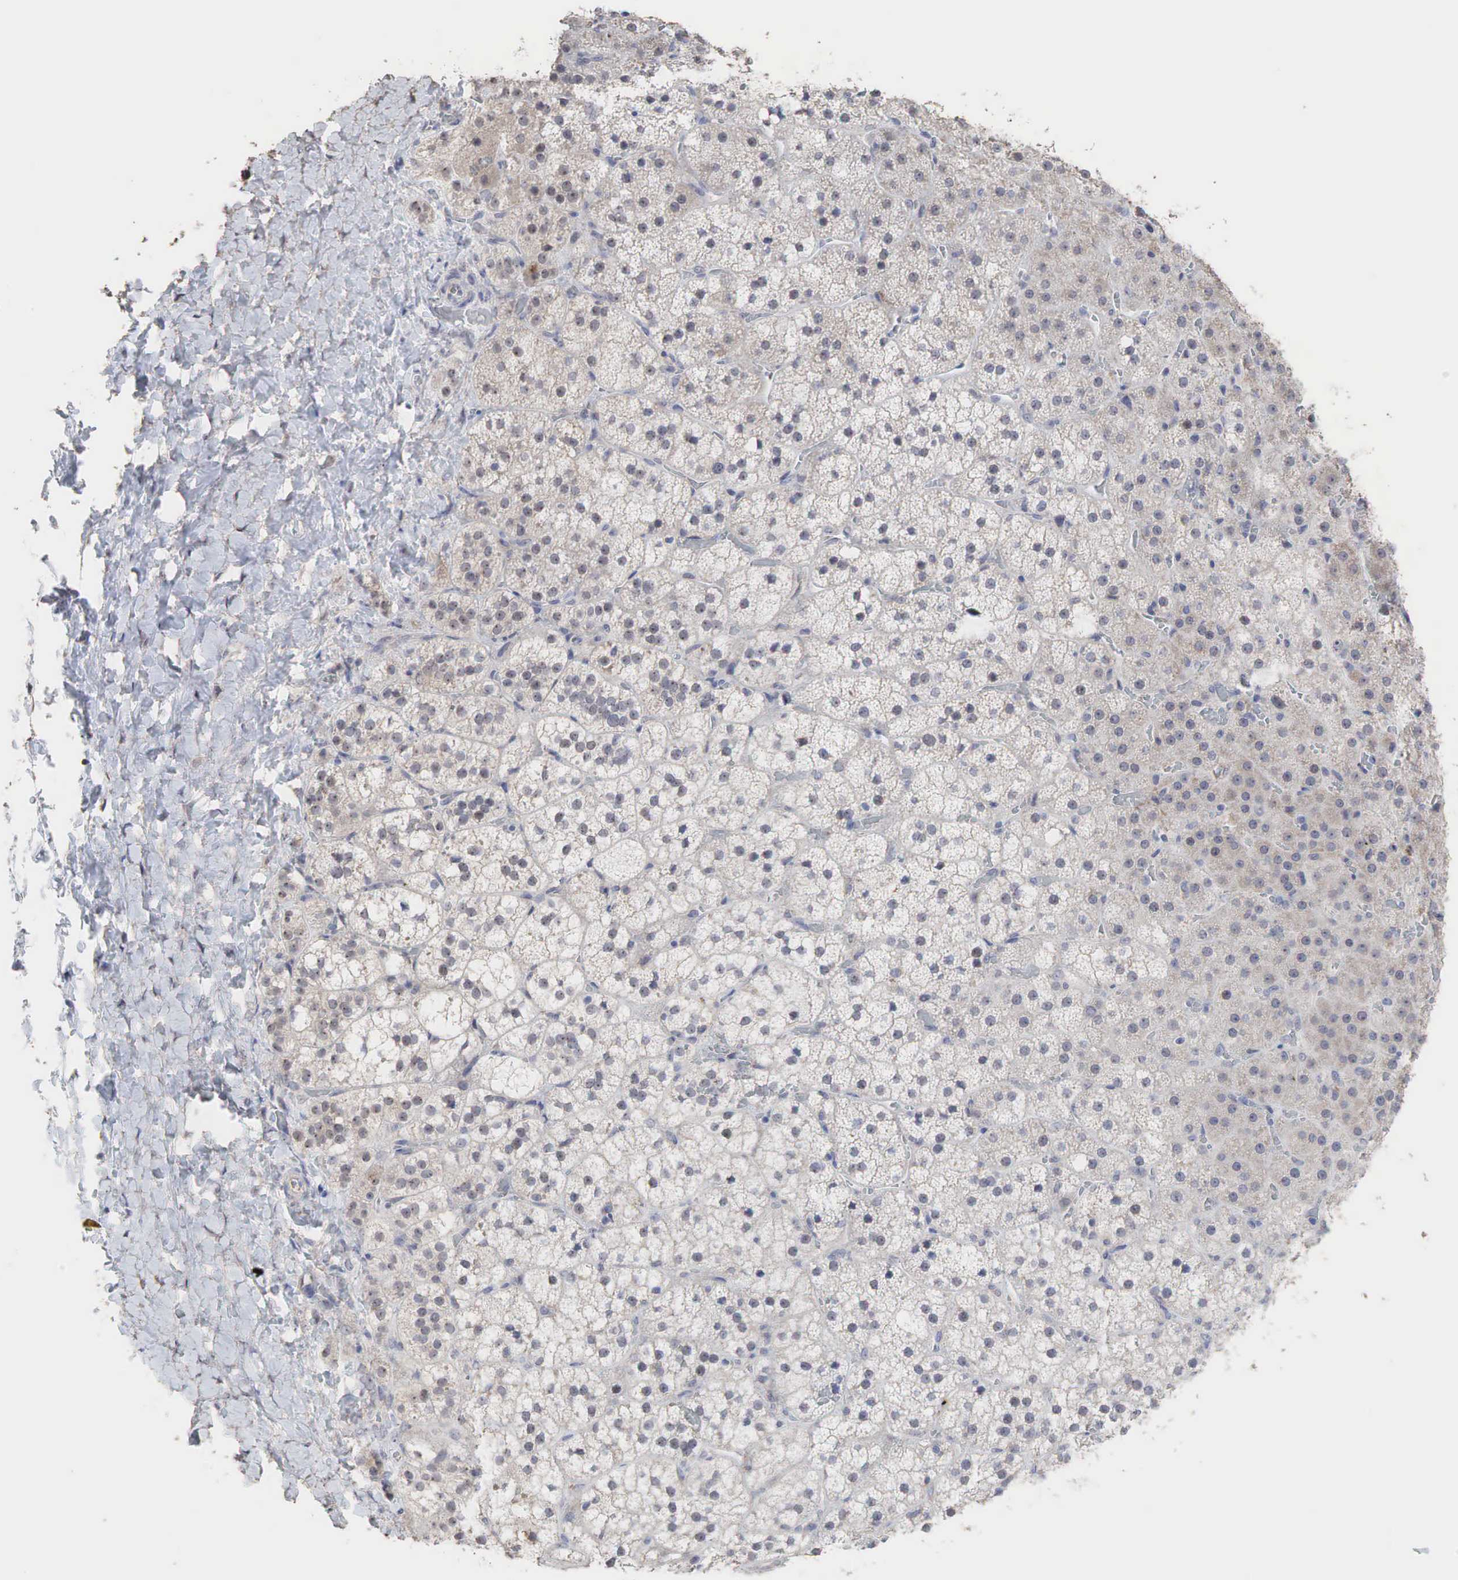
{"staining": {"intensity": "weak", "quantity": "25%-75%", "location": "cytoplasmic/membranous,nuclear"}, "tissue": "adrenal gland", "cell_type": "Glandular cells", "image_type": "normal", "snomed": [{"axis": "morphology", "description": "Normal tissue, NOS"}, {"axis": "topography", "description": "Adrenal gland"}], "caption": "Protein analysis of benign adrenal gland displays weak cytoplasmic/membranous,nuclear positivity in about 25%-75% of glandular cells. (DAB (3,3'-diaminobenzidine) IHC, brown staining for protein, blue staining for nuclei).", "gene": "DKC1", "patient": {"sex": "male", "age": 53}}